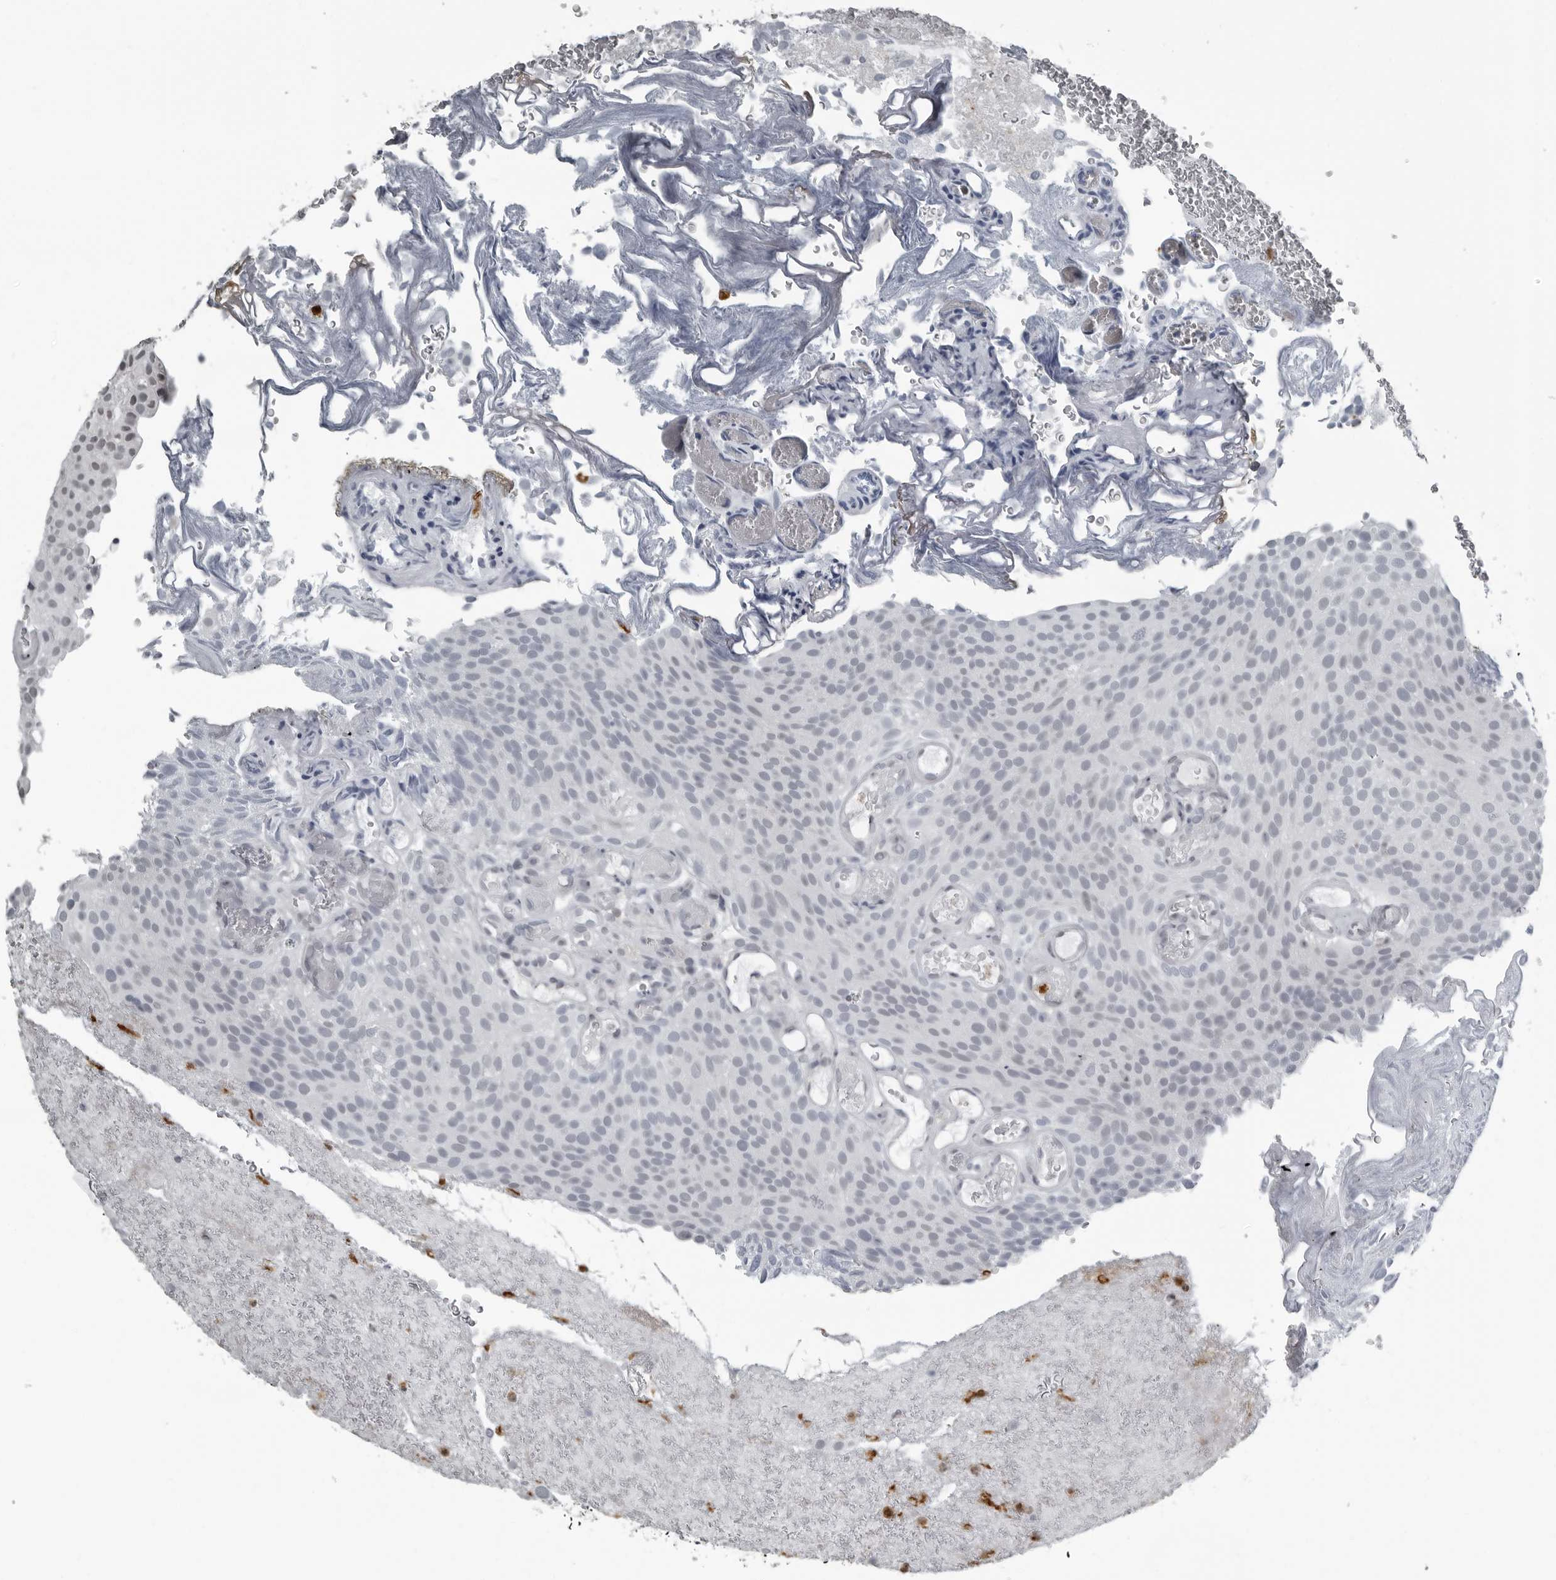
{"staining": {"intensity": "negative", "quantity": "none", "location": "none"}, "tissue": "urothelial cancer", "cell_type": "Tumor cells", "image_type": "cancer", "snomed": [{"axis": "morphology", "description": "Urothelial carcinoma, Low grade"}, {"axis": "topography", "description": "Urinary bladder"}], "caption": "IHC image of urothelial cancer stained for a protein (brown), which shows no positivity in tumor cells.", "gene": "RTCA", "patient": {"sex": "male", "age": 78}}